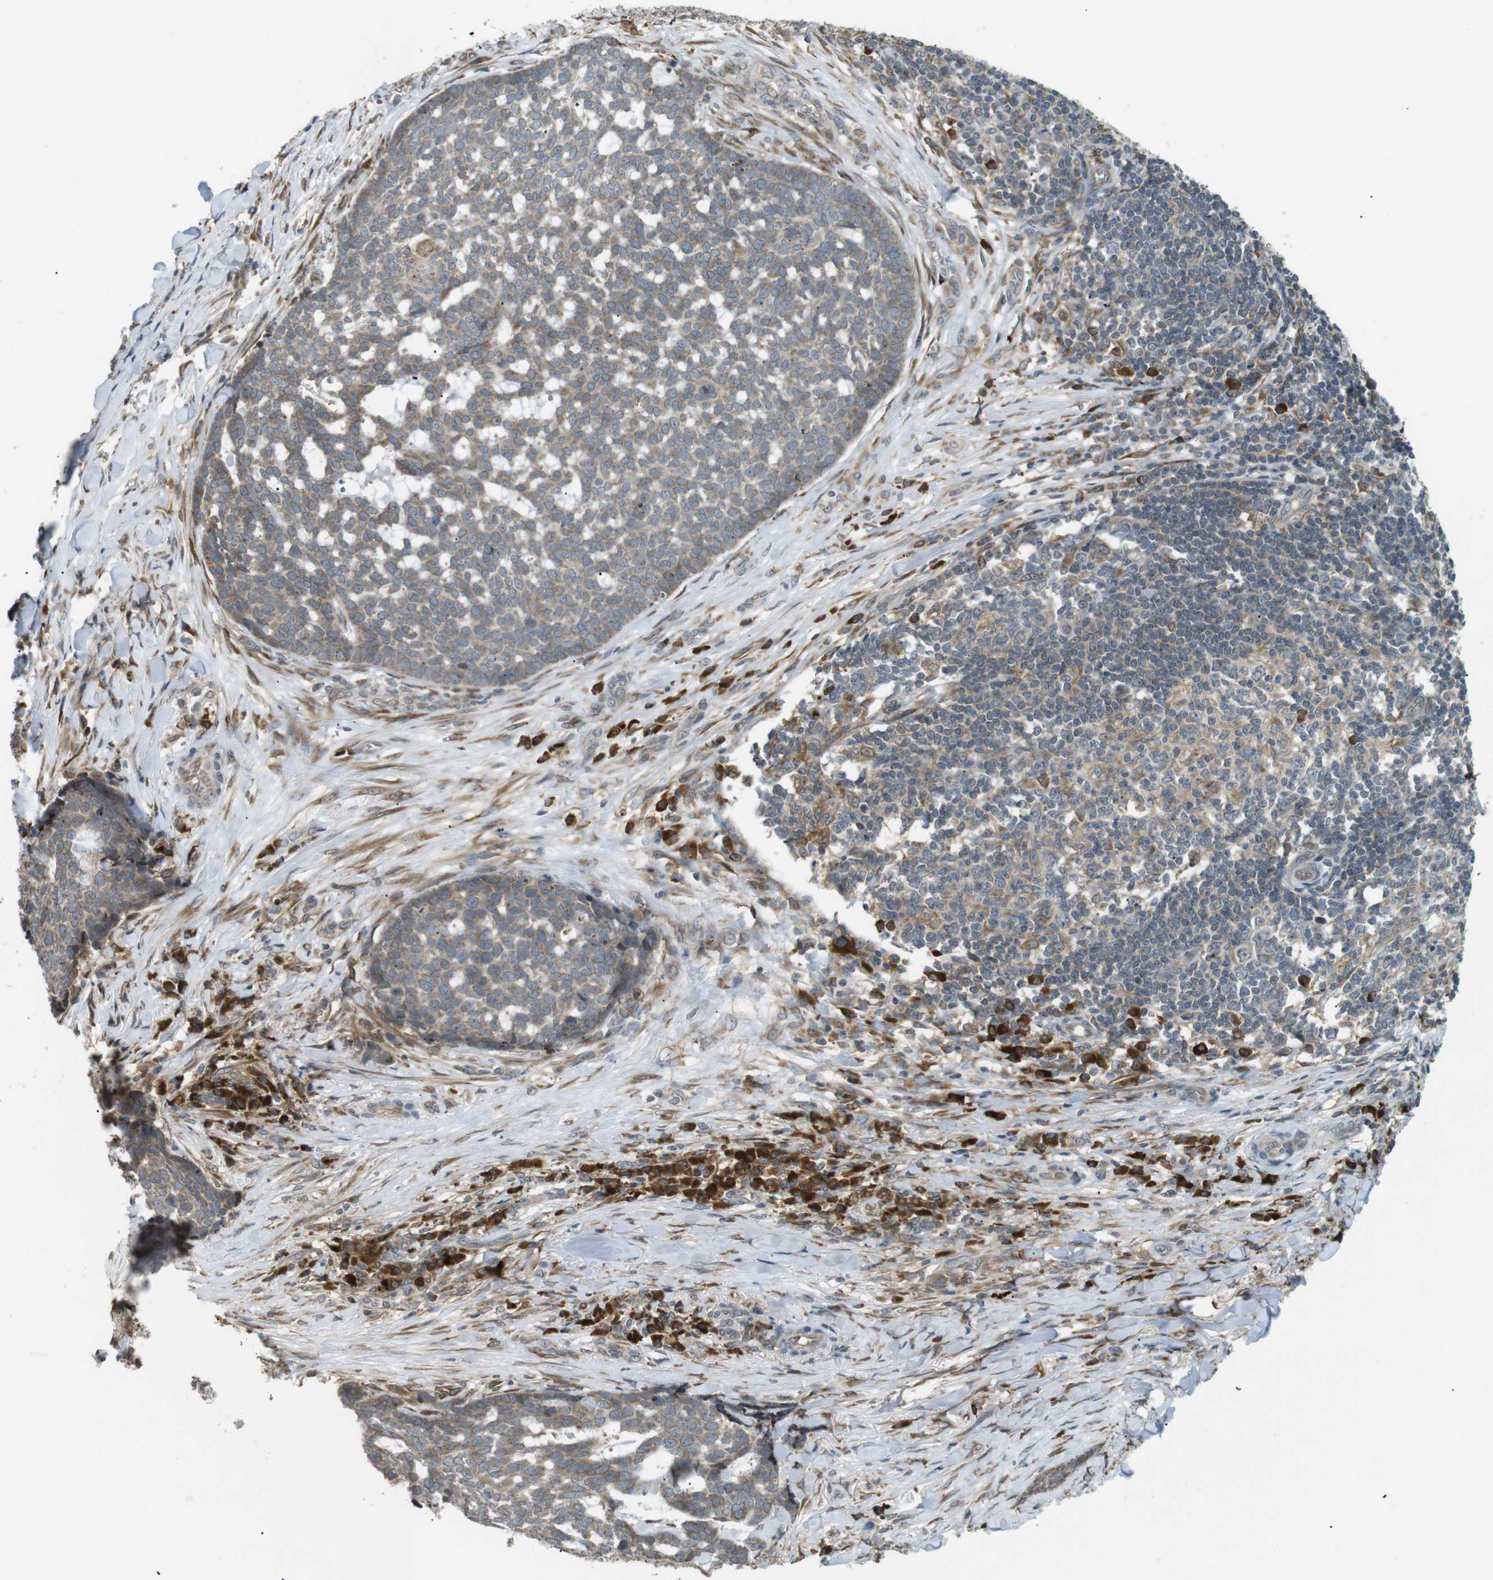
{"staining": {"intensity": "weak", "quantity": "<25%", "location": "cytoplasmic/membranous"}, "tissue": "skin cancer", "cell_type": "Tumor cells", "image_type": "cancer", "snomed": [{"axis": "morphology", "description": "Basal cell carcinoma"}, {"axis": "topography", "description": "Skin"}], "caption": "Immunohistochemical staining of human skin cancer (basal cell carcinoma) exhibits no significant staining in tumor cells.", "gene": "TMED4", "patient": {"sex": "male", "age": 84}}